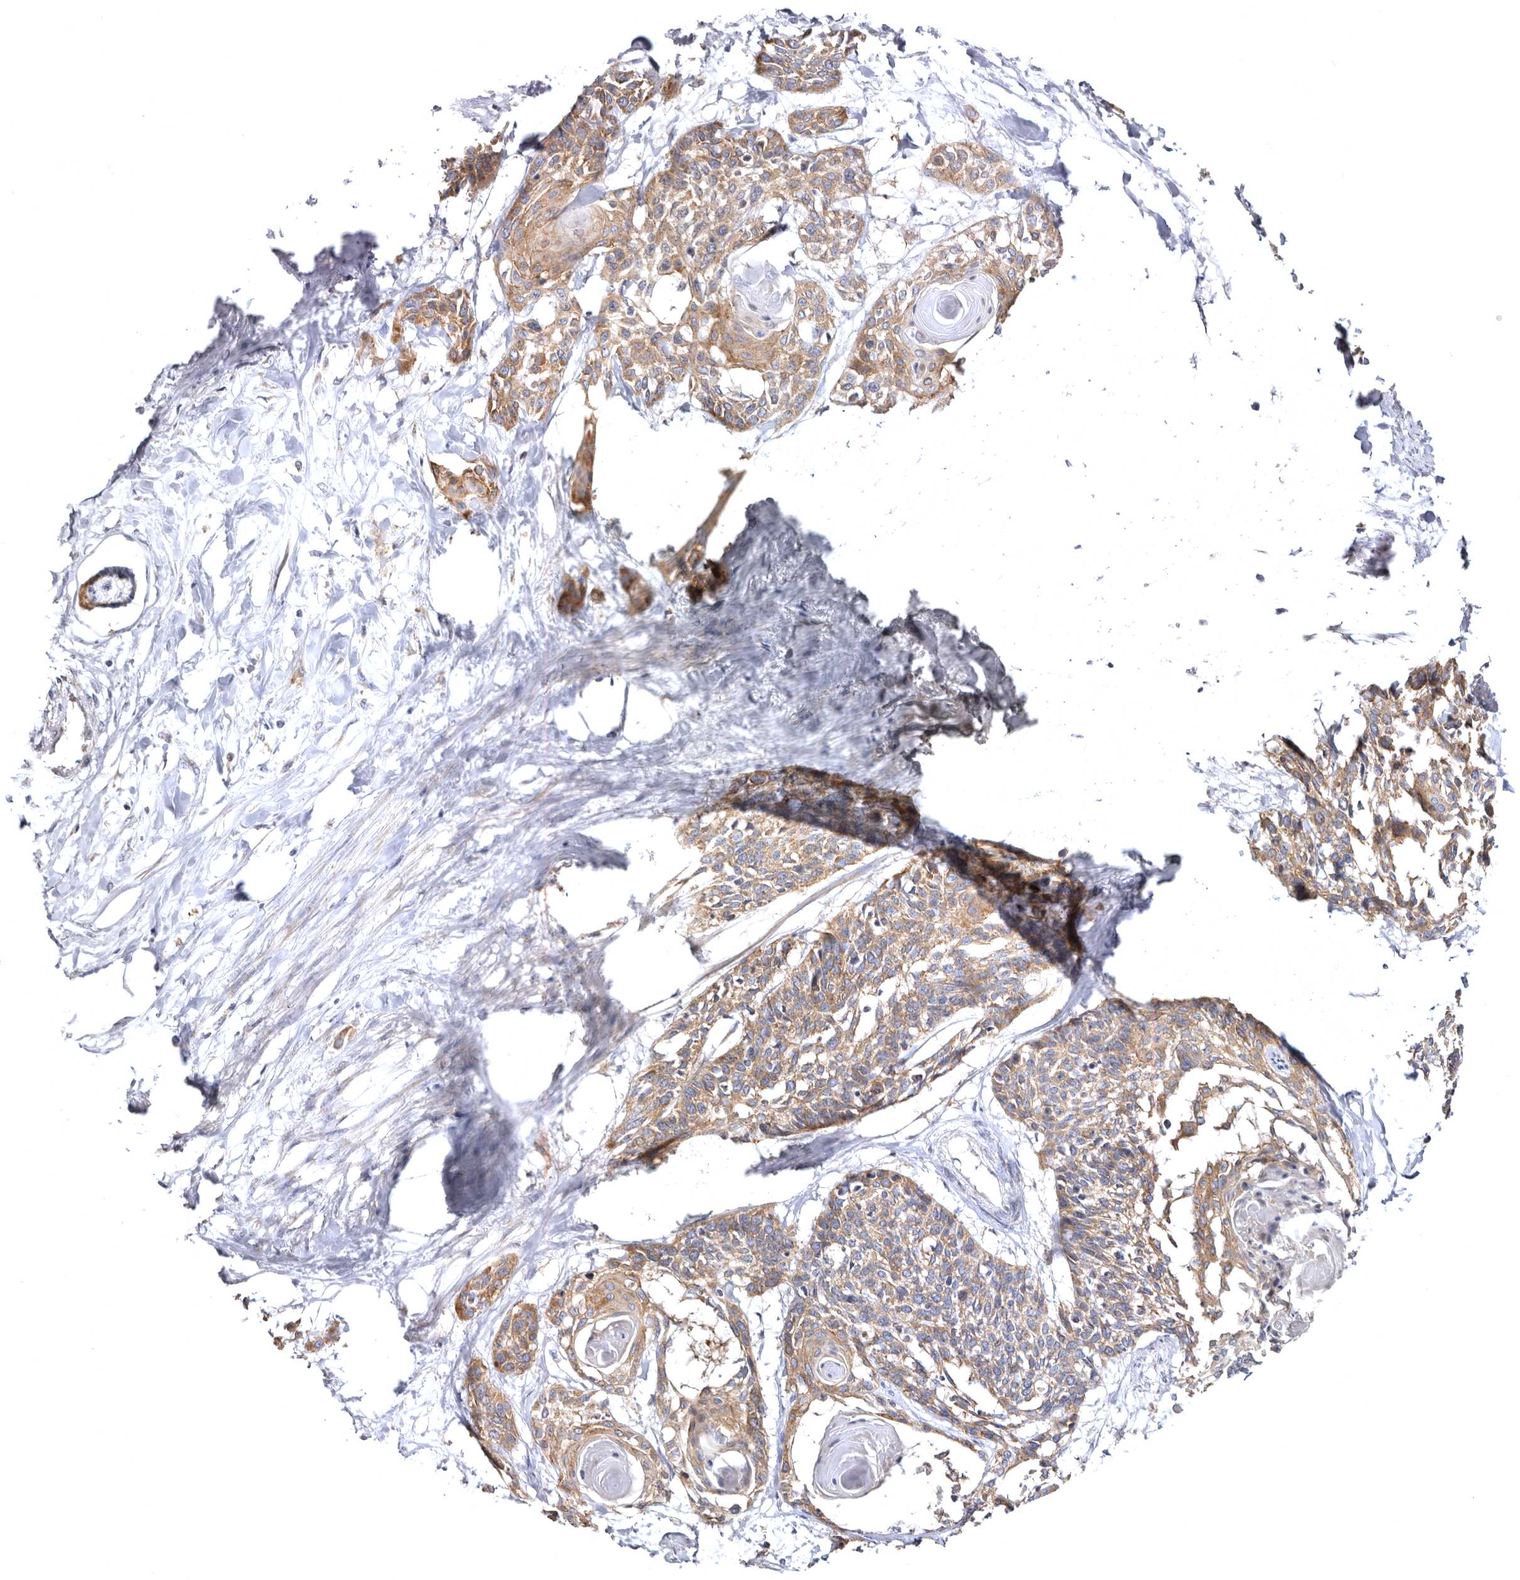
{"staining": {"intensity": "moderate", "quantity": ">75%", "location": "cytoplasmic/membranous"}, "tissue": "cervical cancer", "cell_type": "Tumor cells", "image_type": "cancer", "snomed": [{"axis": "morphology", "description": "Squamous cell carcinoma, NOS"}, {"axis": "topography", "description": "Cervix"}], "caption": "Cervical cancer stained with immunohistochemistry exhibits moderate cytoplasmic/membranous expression in approximately >75% of tumor cells. The protein is shown in brown color, while the nuclei are stained blue.", "gene": "BAIAP2L1", "patient": {"sex": "female", "age": 57}}